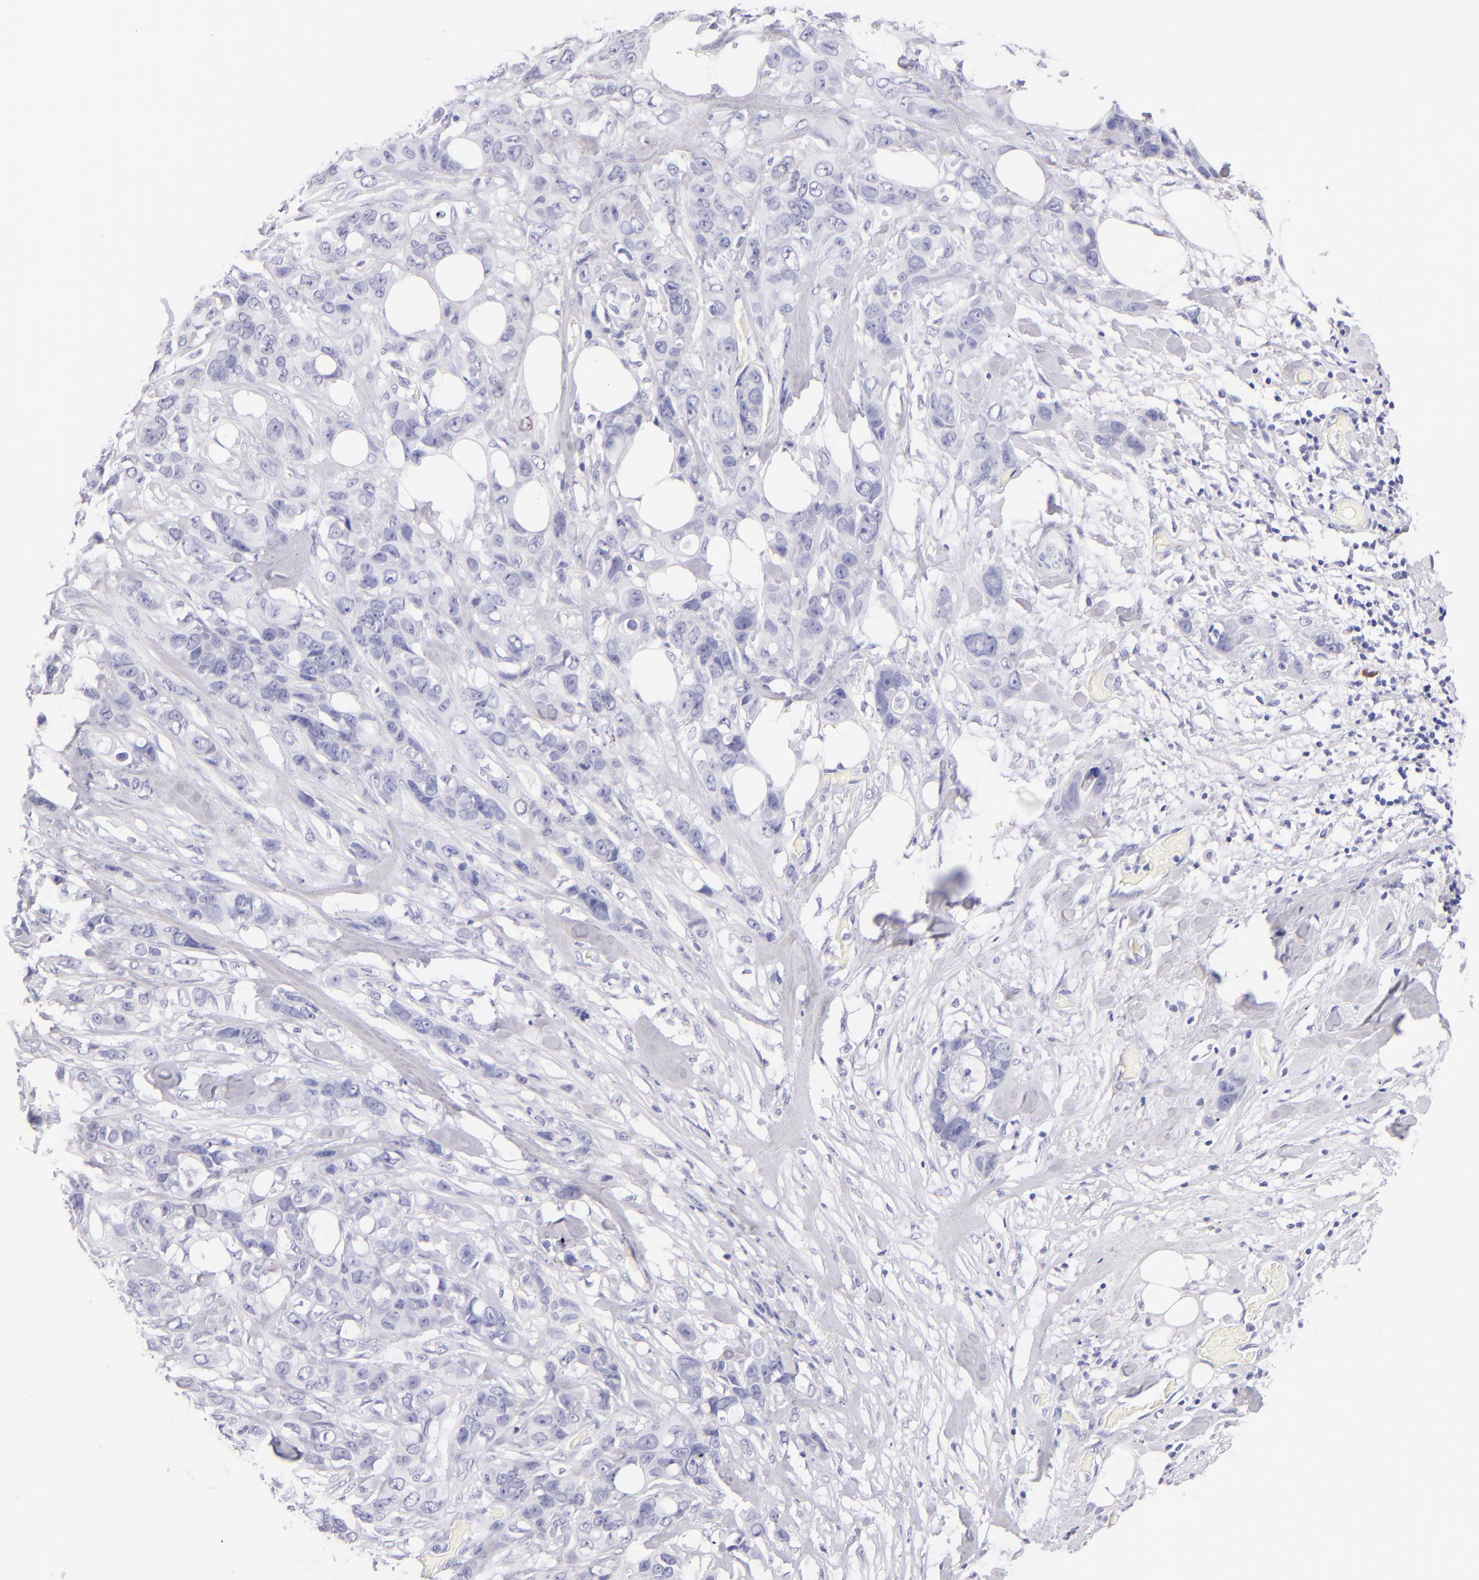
{"staining": {"intensity": "negative", "quantity": "none", "location": "none"}, "tissue": "stomach cancer", "cell_type": "Tumor cells", "image_type": "cancer", "snomed": [{"axis": "morphology", "description": "Adenocarcinoma, NOS"}, {"axis": "topography", "description": "Stomach, upper"}], "caption": "This is an immunohistochemistry photomicrograph of human adenocarcinoma (stomach). There is no expression in tumor cells.", "gene": "SDC1", "patient": {"sex": "male", "age": 47}}